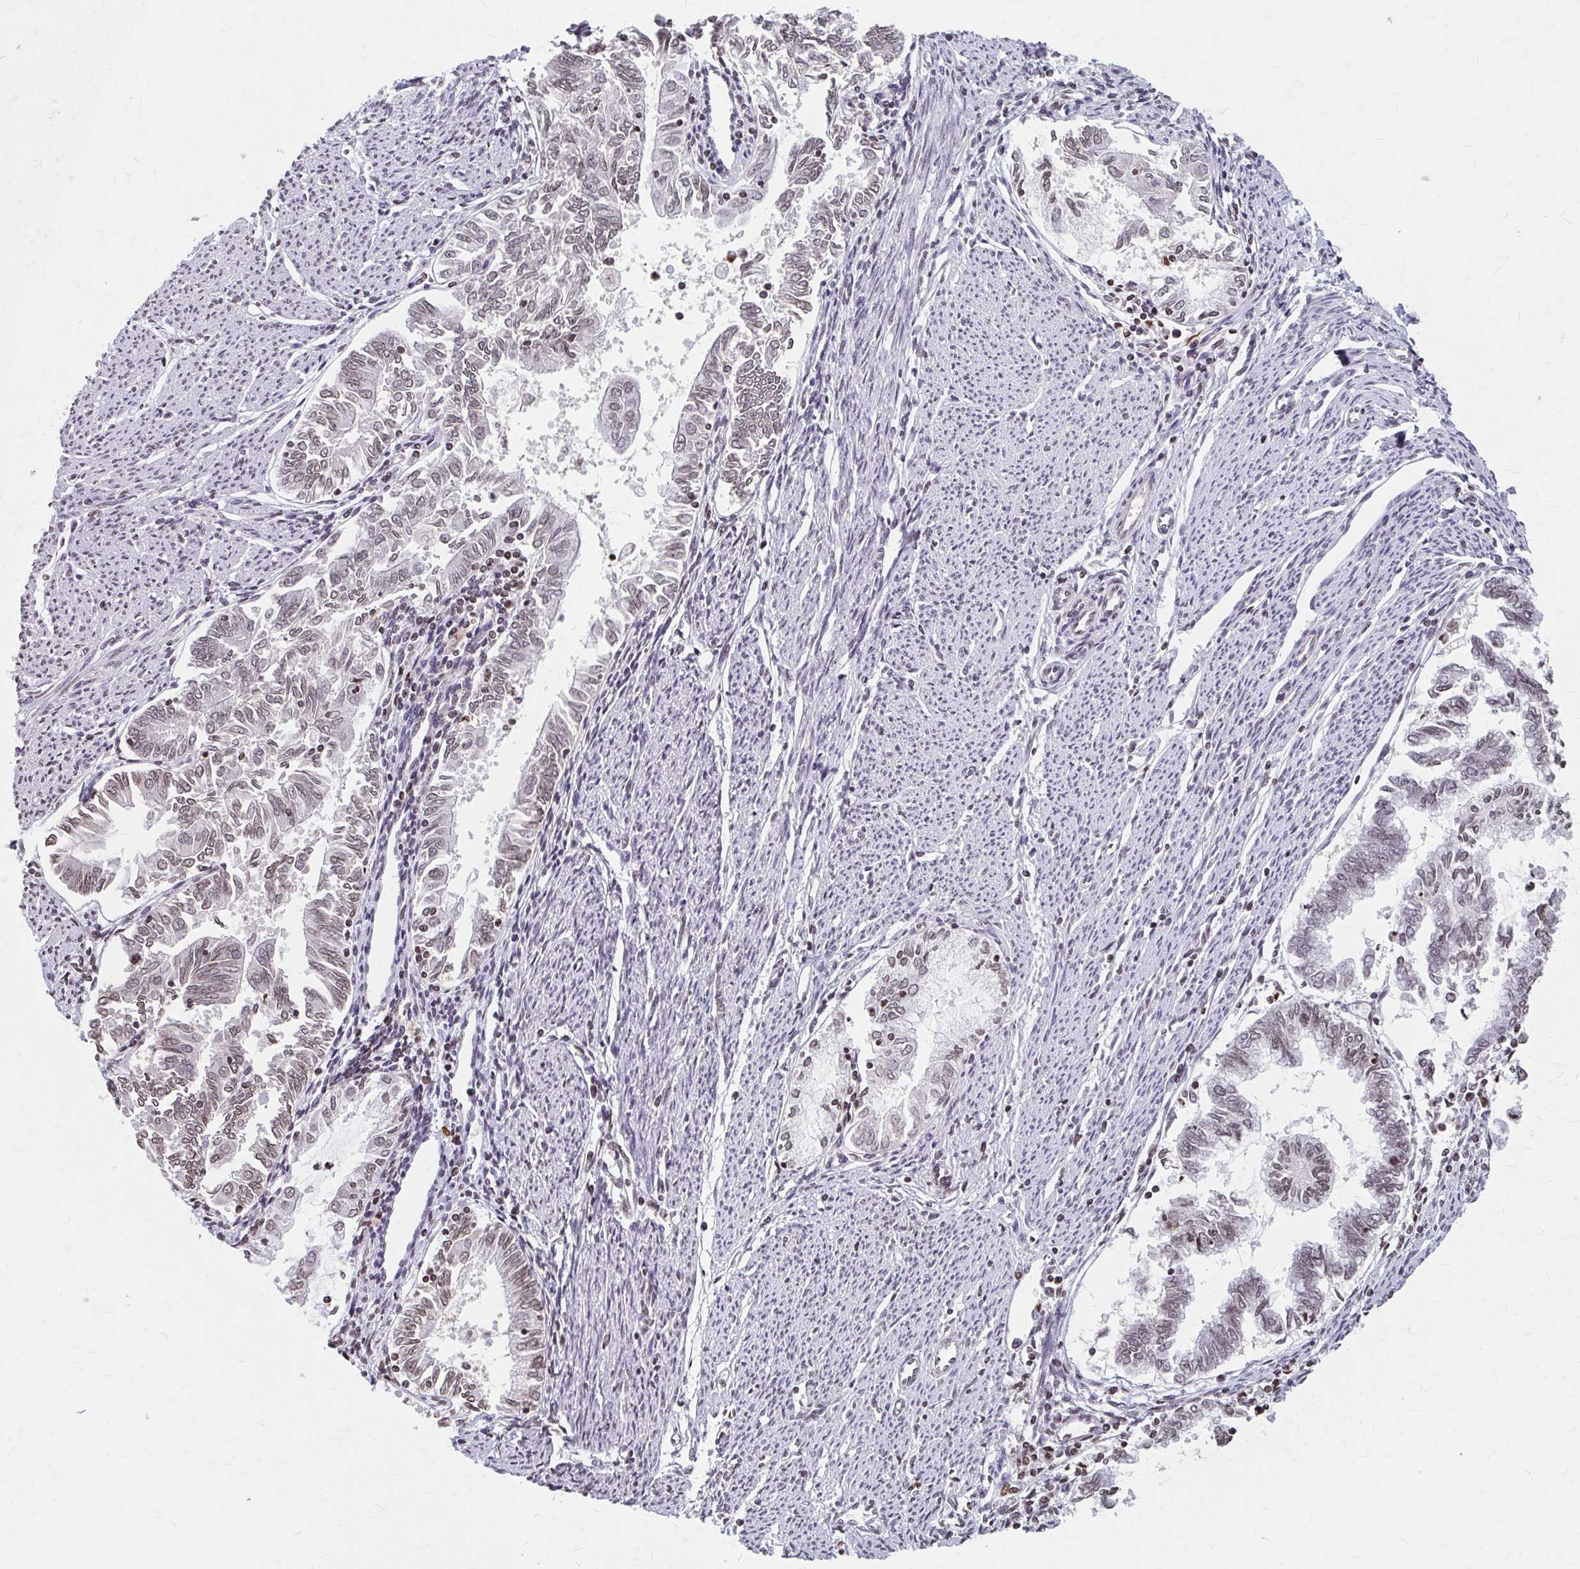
{"staining": {"intensity": "weak", "quantity": "25%-75%", "location": "nuclear"}, "tissue": "endometrial cancer", "cell_type": "Tumor cells", "image_type": "cancer", "snomed": [{"axis": "morphology", "description": "Adenocarcinoma, NOS"}, {"axis": "topography", "description": "Endometrium"}], "caption": "The photomicrograph displays immunohistochemical staining of adenocarcinoma (endometrial). There is weak nuclear expression is identified in approximately 25%-75% of tumor cells. (Brightfield microscopy of DAB IHC at high magnification).", "gene": "ORC3", "patient": {"sex": "female", "age": 79}}